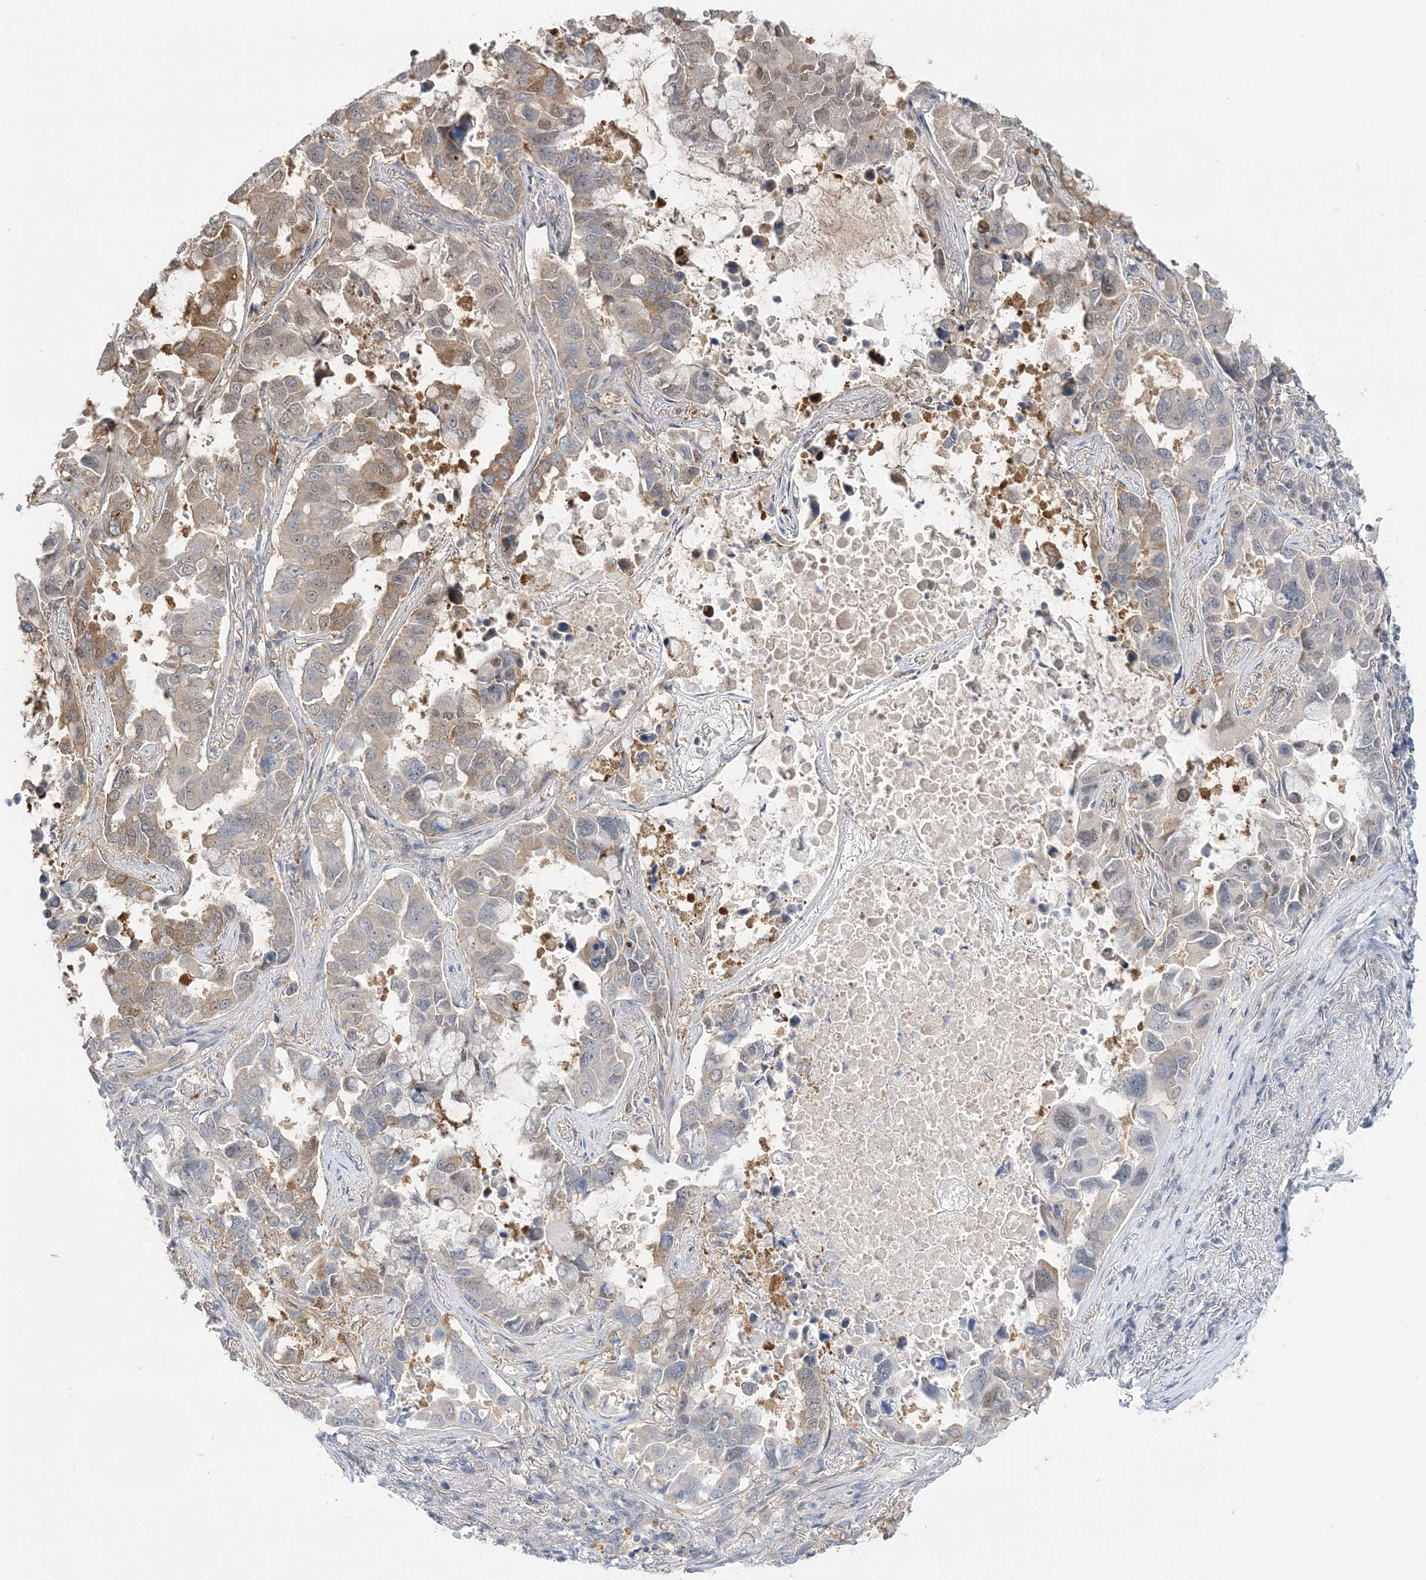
{"staining": {"intensity": "moderate", "quantity": "<25%", "location": "cytoplasmic/membranous"}, "tissue": "lung cancer", "cell_type": "Tumor cells", "image_type": "cancer", "snomed": [{"axis": "morphology", "description": "Adenocarcinoma, NOS"}, {"axis": "topography", "description": "Lung"}], "caption": "This image displays IHC staining of human lung cancer (adenocarcinoma), with low moderate cytoplasmic/membranous expression in about <25% of tumor cells.", "gene": "THADA", "patient": {"sex": "male", "age": 64}}